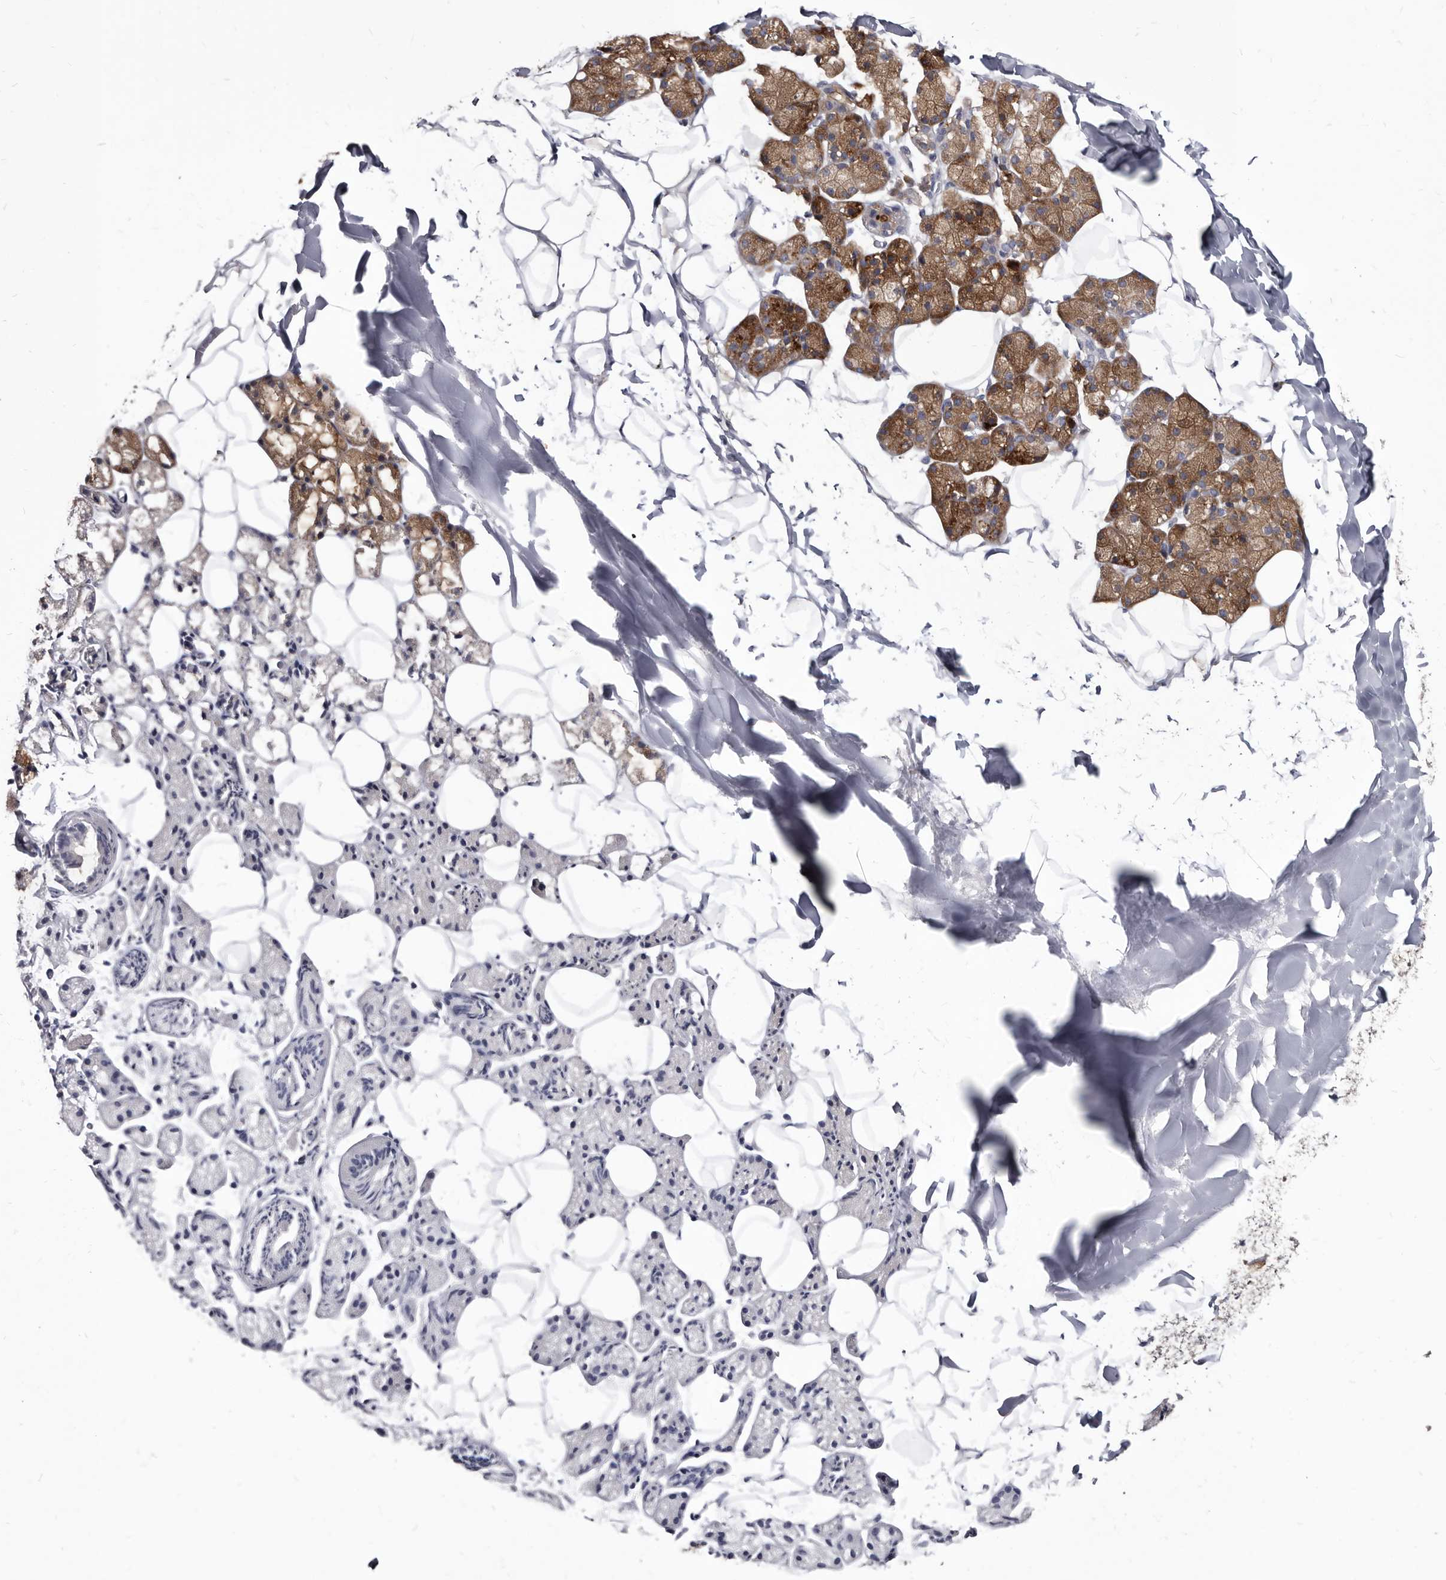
{"staining": {"intensity": "moderate", "quantity": ">75%", "location": "cytoplasmic/membranous,nuclear"}, "tissue": "salivary gland", "cell_type": "Glandular cells", "image_type": "normal", "snomed": [{"axis": "morphology", "description": "Normal tissue, NOS"}, {"axis": "topography", "description": "Salivary gland"}], "caption": "Immunohistochemistry of normal human salivary gland reveals medium levels of moderate cytoplasmic/membranous,nuclear expression in about >75% of glandular cells.", "gene": "ABCF2", "patient": {"sex": "female", "age": 33}}